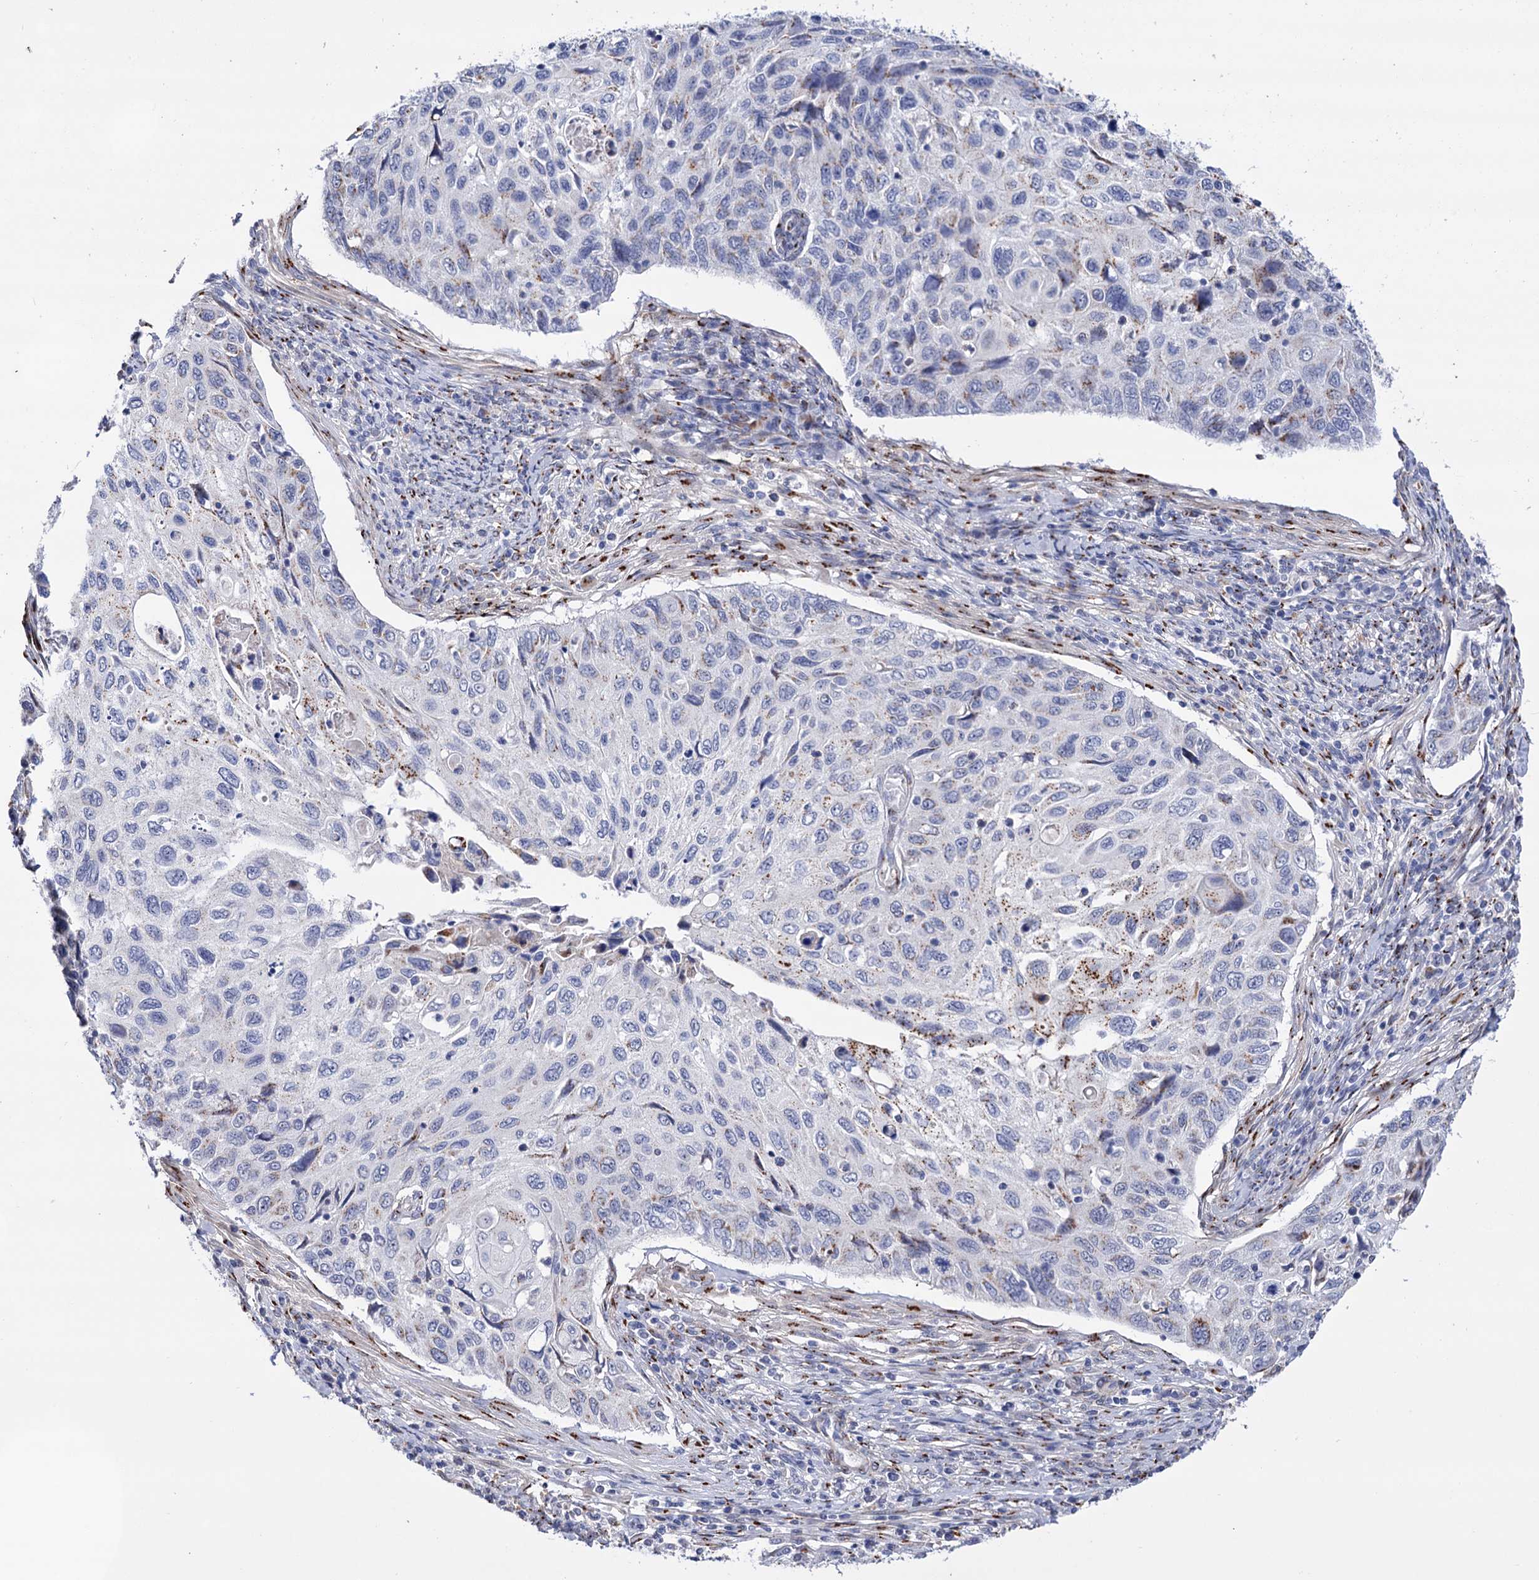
{"staining": {"intensity": "moderate", "quantity": "<25%", "location": "cytoplasmic/membranous"}, "tissue": "cervical cancer", "cell_type": "Tumor cells", "image_type": "cancer", "snomed": [{"axis": "morphology", "description": "Squamous cell carcinoma, NOS"}, {"axis": "topography", "description": "Cervix"}], "caption": "A micrograph of human cervical squamous cell carcinoma stained for a protein exhibits moderate cytoplasmic/membranous brown staining in tumor cells.", "gene": "C11orf96", "patient": {"sex": "female", "age": 70}}